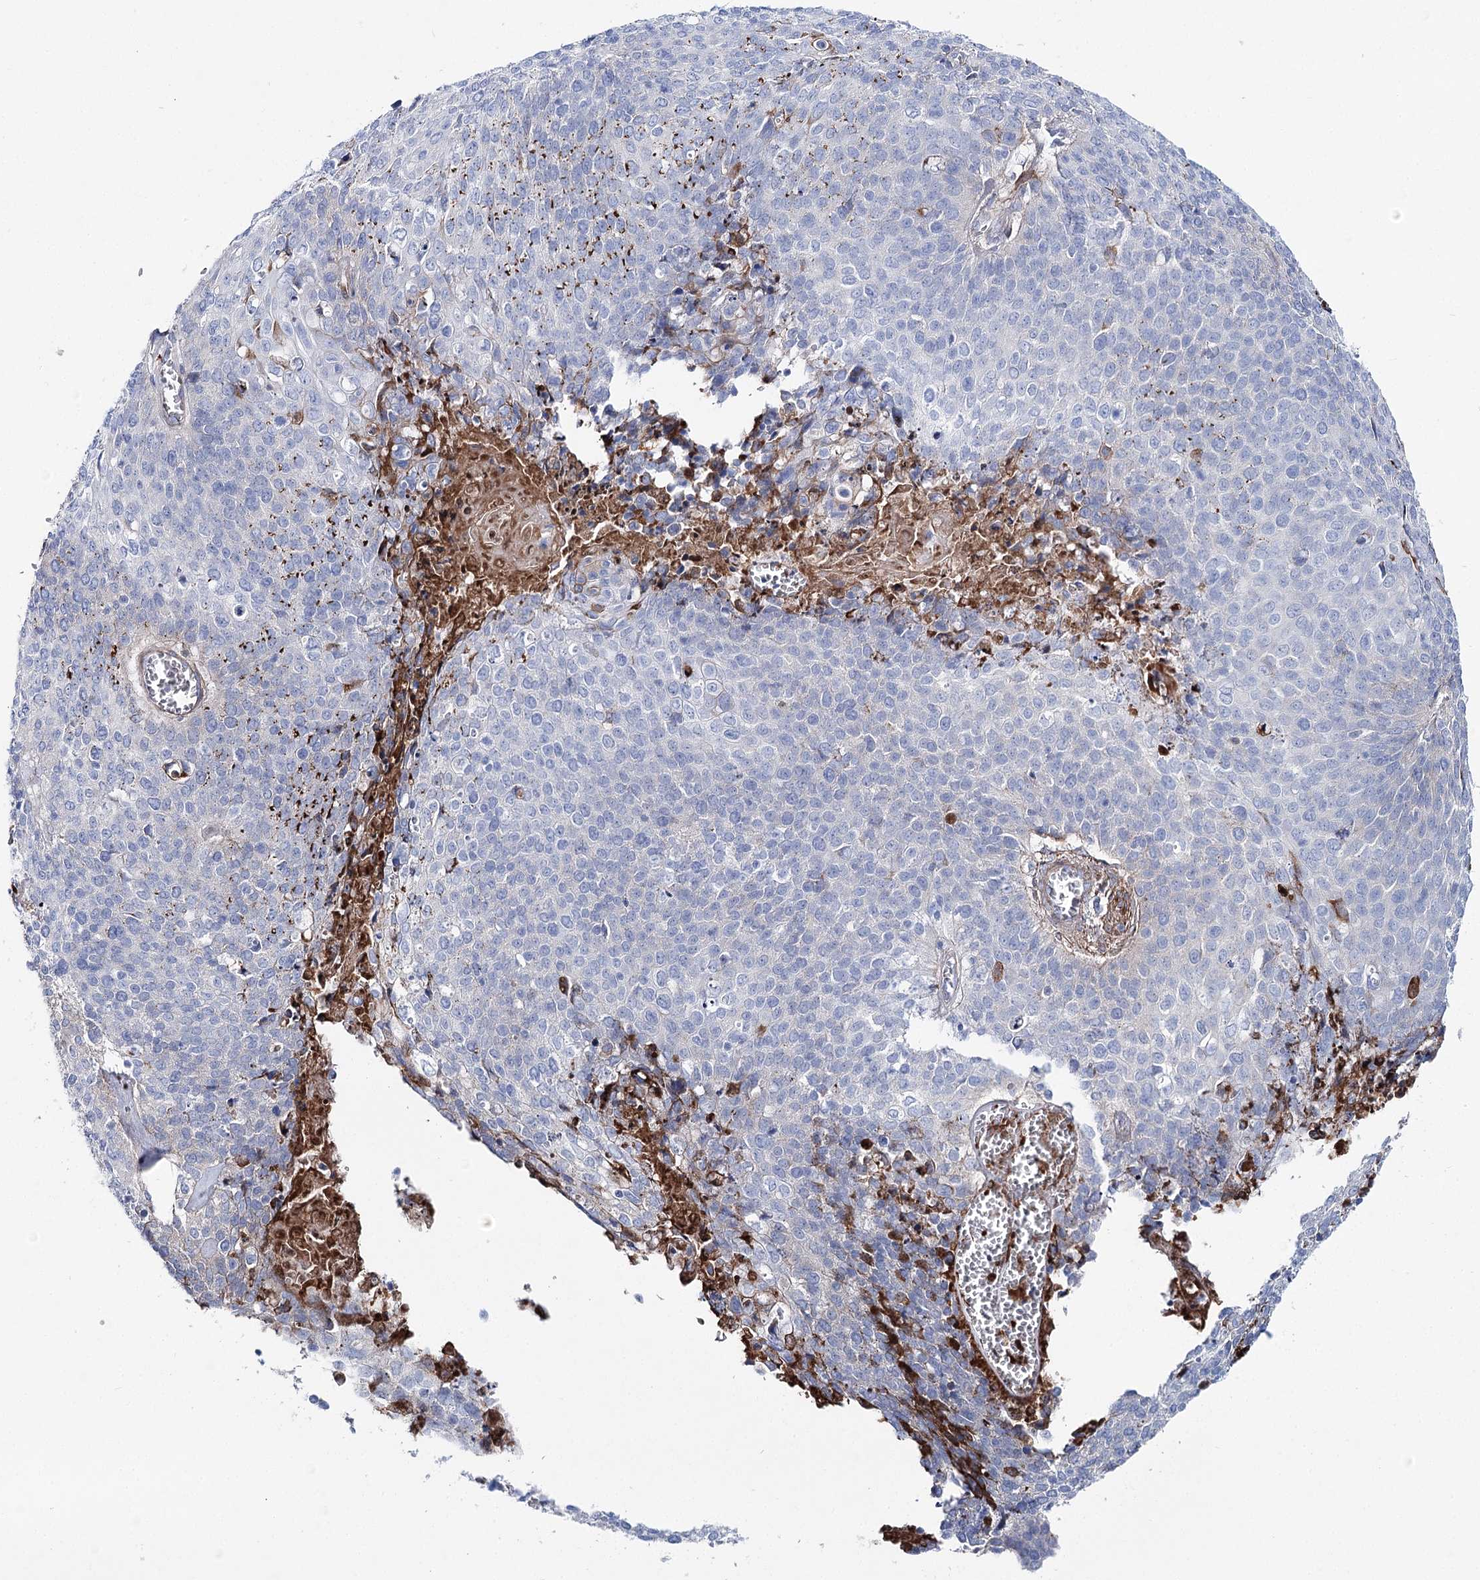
{"staining": {"intensity": "moderate", "quantity": "<25%", "location": "cytoplasmic/membranous"}, "tissue": "cervical cancer", "cell_type": "Tumor cells", "image_type": "cancer", "snomed": [{"axis": "morphology", "description": "Squamous cell carcinoma, NOS"}, {"axis": "topography", "description": "Cervix"}], "caption": "Immunohistochemical staining of human cervical squamous cell carcinoma reveals moderate cytoplasmic/membranous protein staining in about <25% of tumor cells. (DAB (3,3'-diaminobenzidine) IHC with brightfield microscopy, high magnification).", "gene": "ANKRD23", "patient": {"sex": "female", "age": 39}}